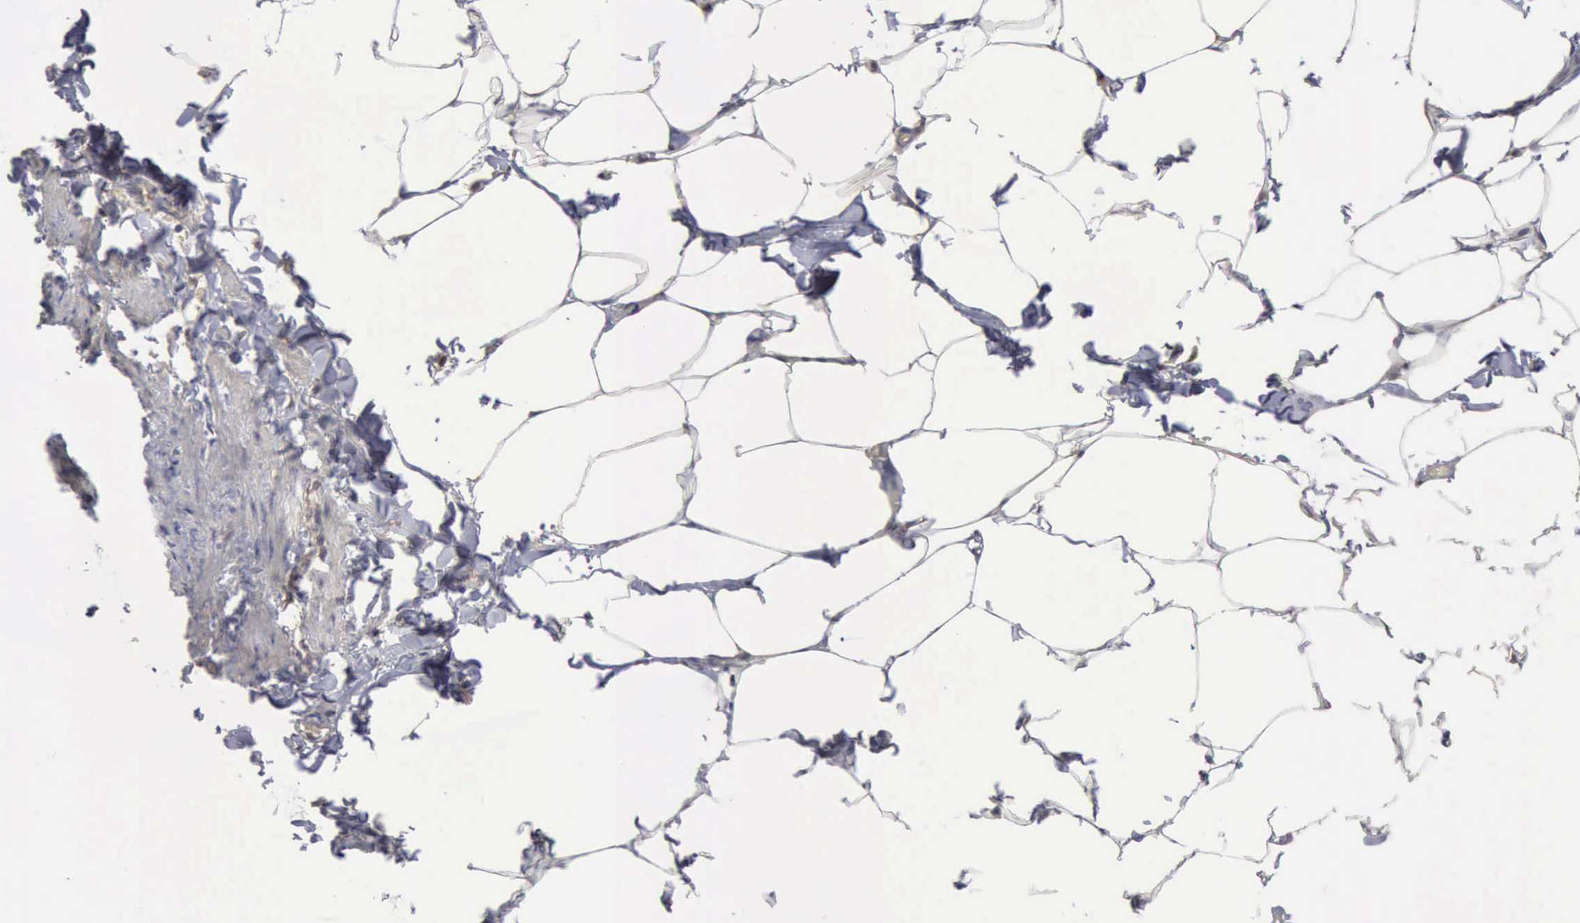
{"staining": {"intensity": "negative", "quantity": "none", "location": "none"}, "tissue": "adipose tissue", "cell_type": "Adipocytes", "image_type": "normal", "snomed": [{"axis": "morphology", "description": "Normal tissue, NOS"}, {"axis": "topography", "description": "Vascular tissue"}], "caption": "Adipose tissue was stained to show a protein in brown. There is no significant staining in adipocytes. The staining is performed using DAB brown chromogen with nuclei counter-stained in using hematoxylin.", "gene": "APOL2", "patient": {"sex": "male", "age": 41}}